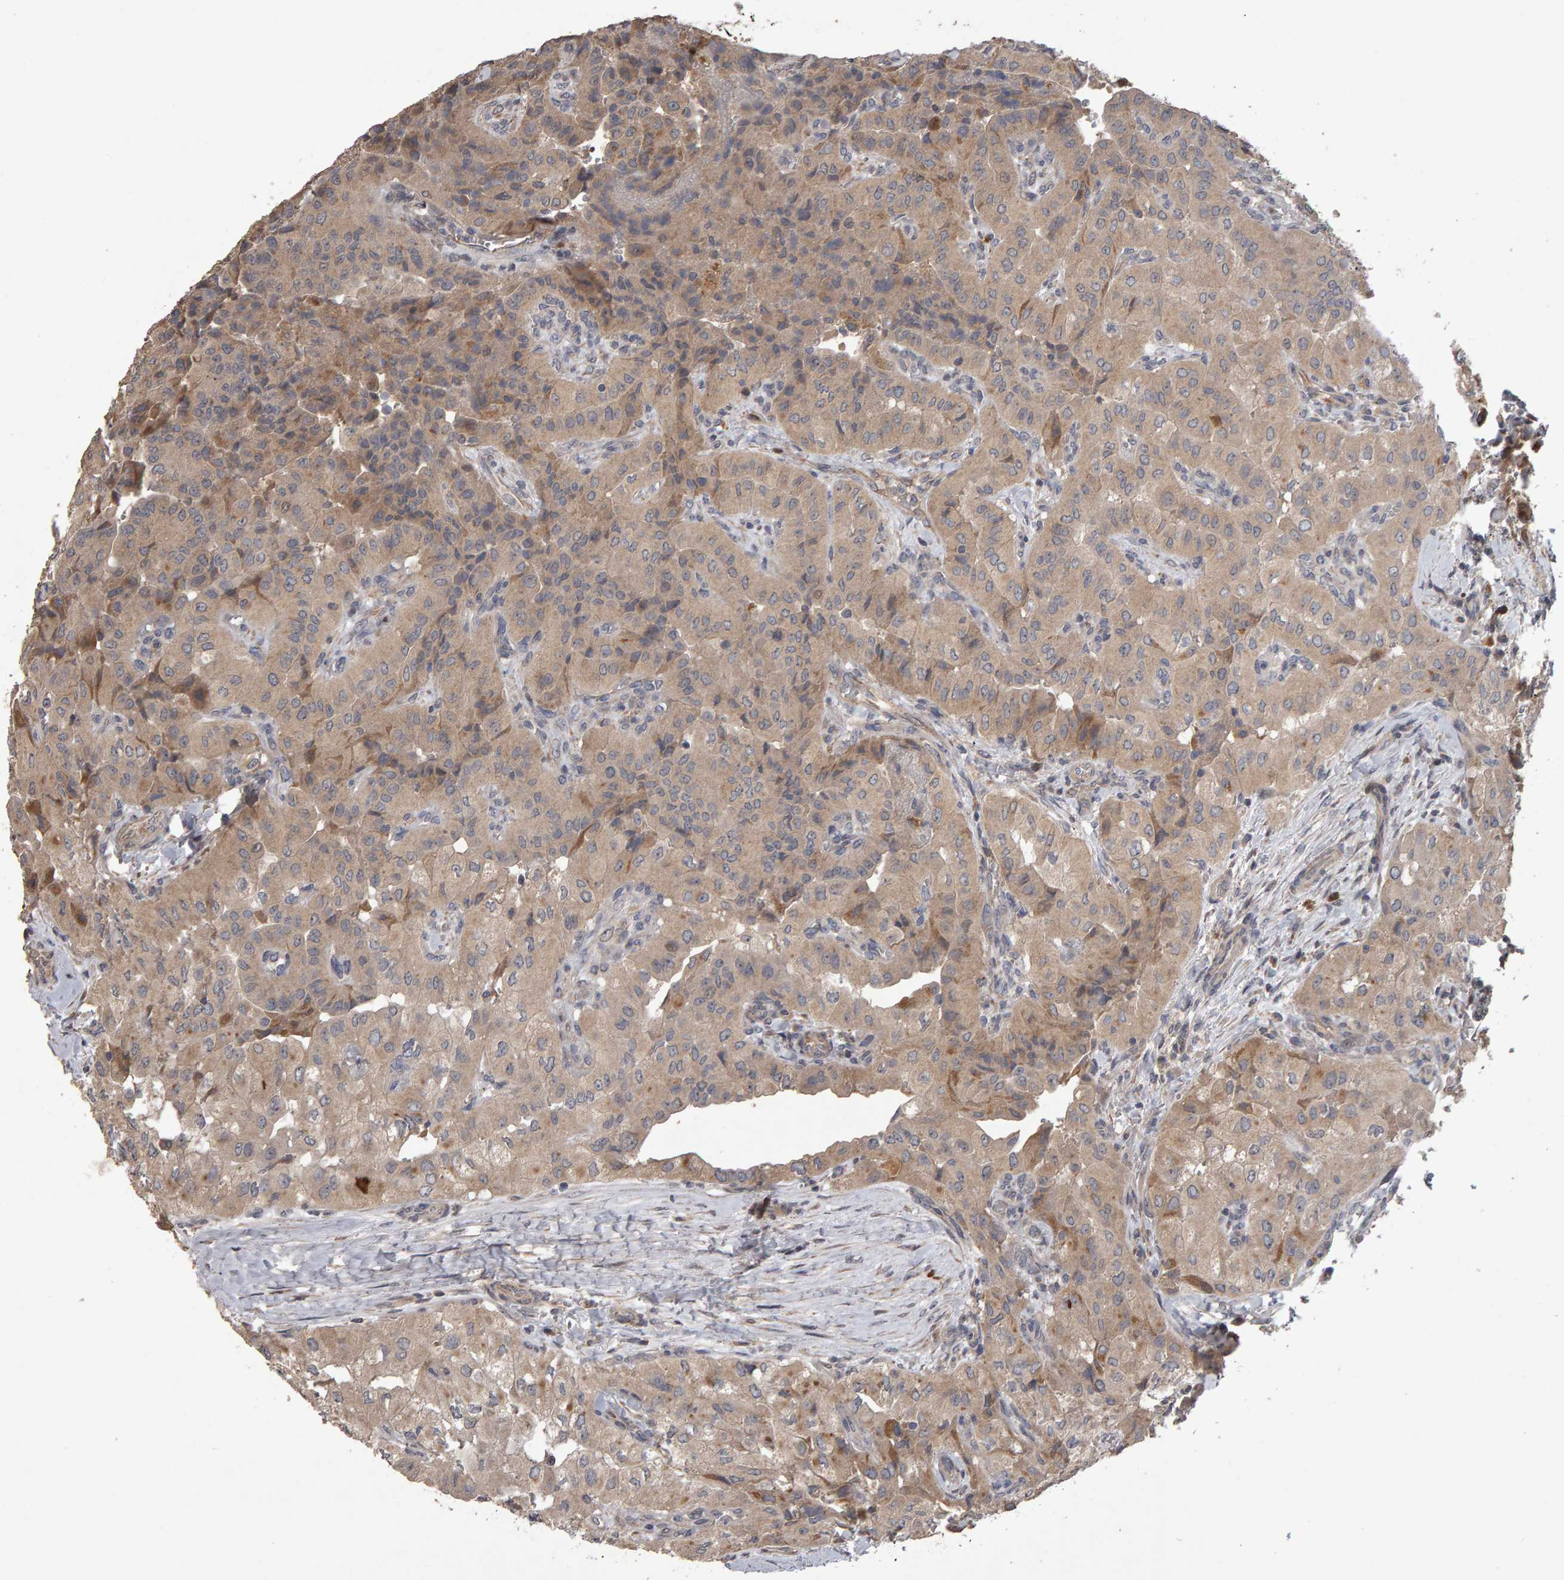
{"staining": {"intensity": "weak", "quantity": ">75%", "location": "cytoplasmic/membranous"}, "tissue": "thyroid cancer", "cell_type": "Tumor cells", "image_type": "cancer", "snomed": [{"axis": "morphology", "description": "Papillary adenocarcinoma, NOS"}, {"axis": "topography", "description": "Thyroid gland"}], "caption": "Immunohistochemical staining of thyroid cancer (papillary adenocarcinoma) demonstrates low levels of weak cytoplasmic/membranous protein expression in approximately >75% of tumor cells.", "gene": "COASY", "patient": {"sex": "female", "age": 59}}